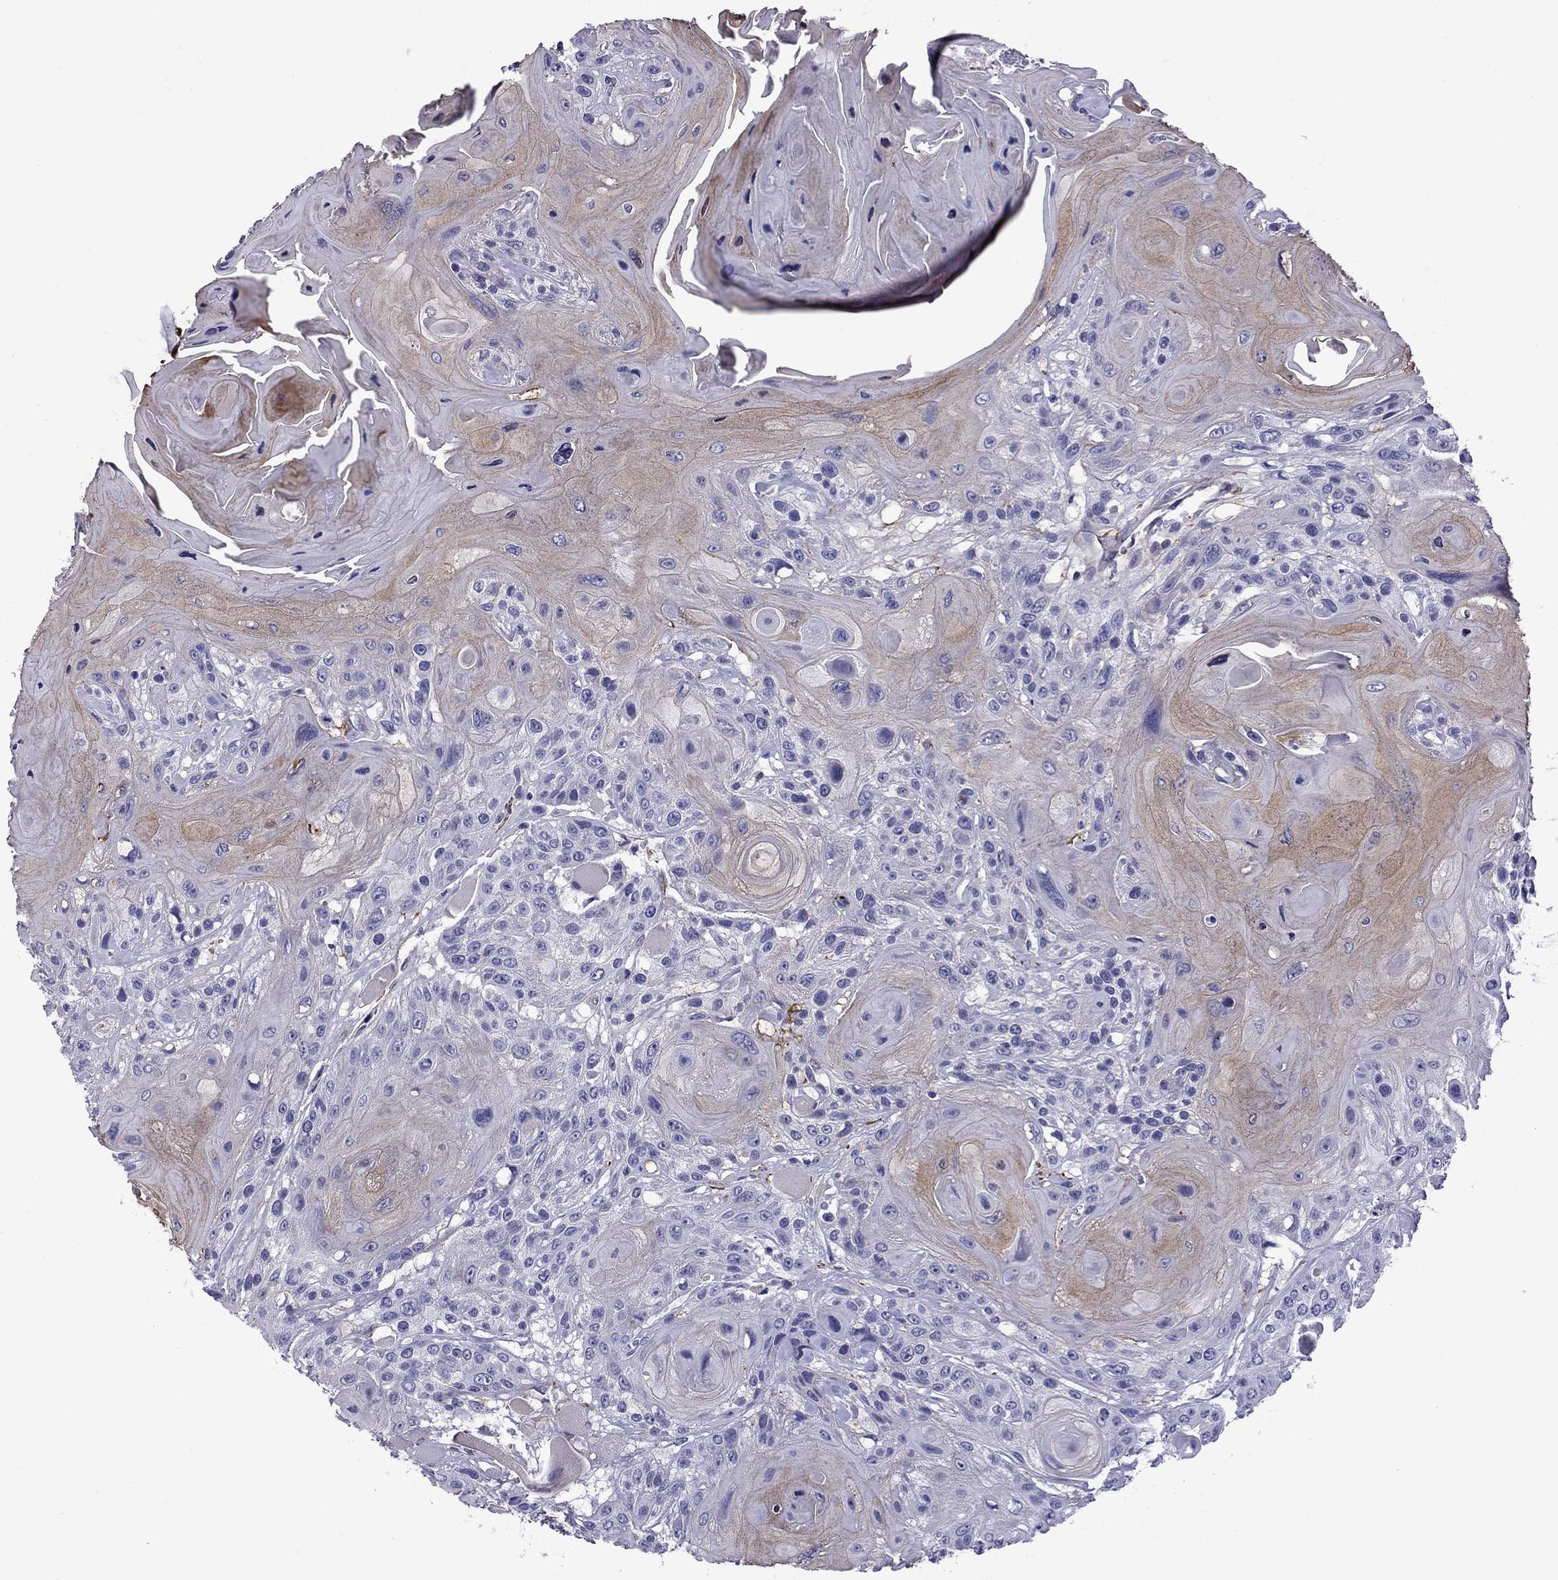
{"staining": {"intensity": "weak", "quantity": "<25%", "location": "cytoplasmic/membranous"}, "tissue": "head and neck cancer", "cell_type": "Tumor cells", "image_type": "cancer", "snomed": [{"axis": "morphology", "description": "Squamous cell carcinoma, NOS"}, {"axis": "topography", "description": "Head-Neck"}], "caption": "There is no significant positivity in tumor cells of squamous cell carcinoma (head and neck).", "gene": "CHRNA5", "patient": {"sex": "female", "age": 59}}